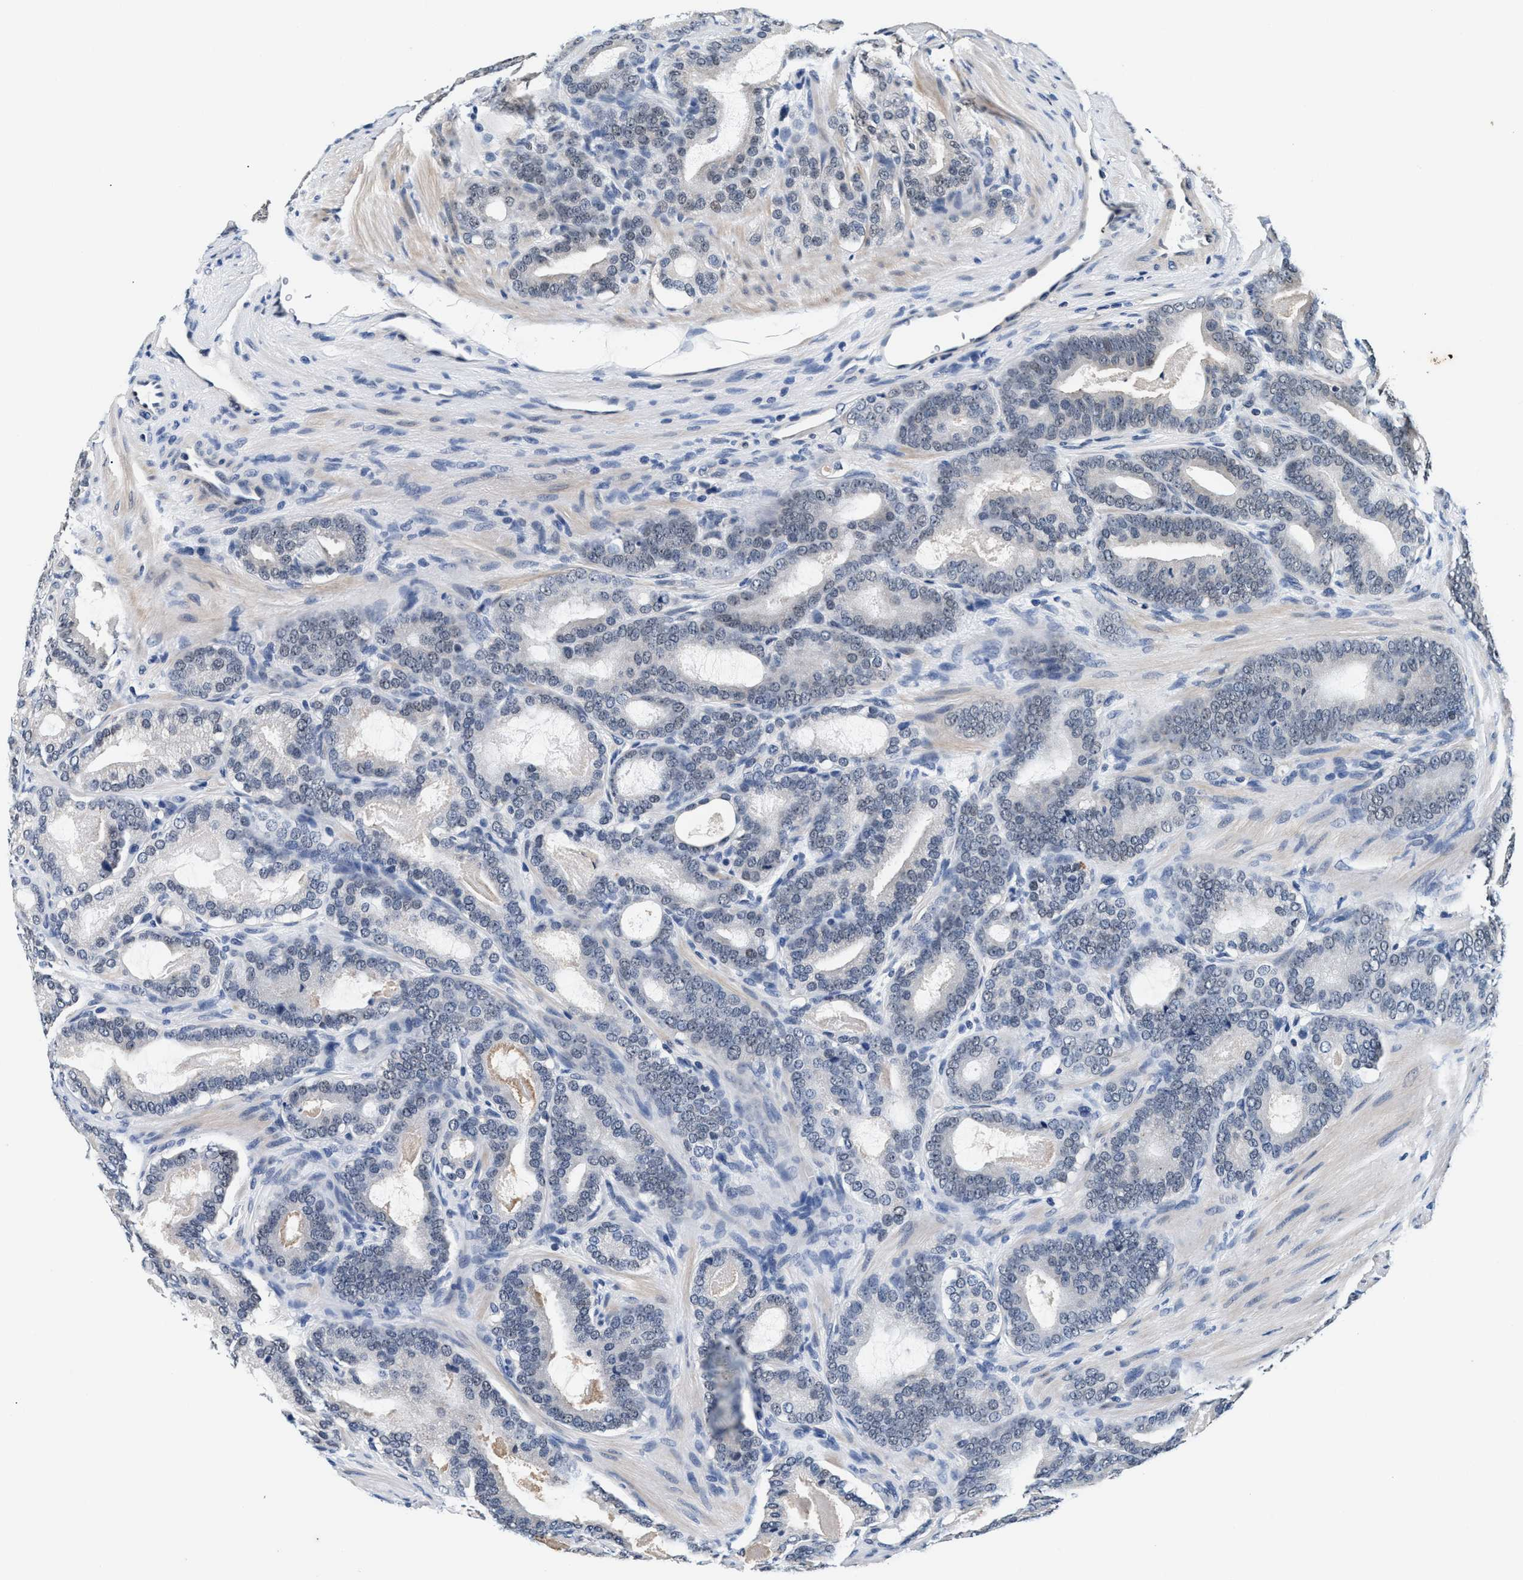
{"staining": {"intensity": "weak", "quantity": "<25%", "location": "nuclear"}, "tissue": "prostate cancer", "cell_type": "Tumor cells", "image_type": "cancer", "snomed": [{"axis": "morphology", "description": "Adenocarcinoma, High grade"}, {"axis": "topography", "description": "Prostate"}], "caption": "The image exhibits no significant positivity in tumor cells of high-grade adenocarcinoma (prostate).", "gene": "USP16", "patient": {"sex": "male", "age": 60}}